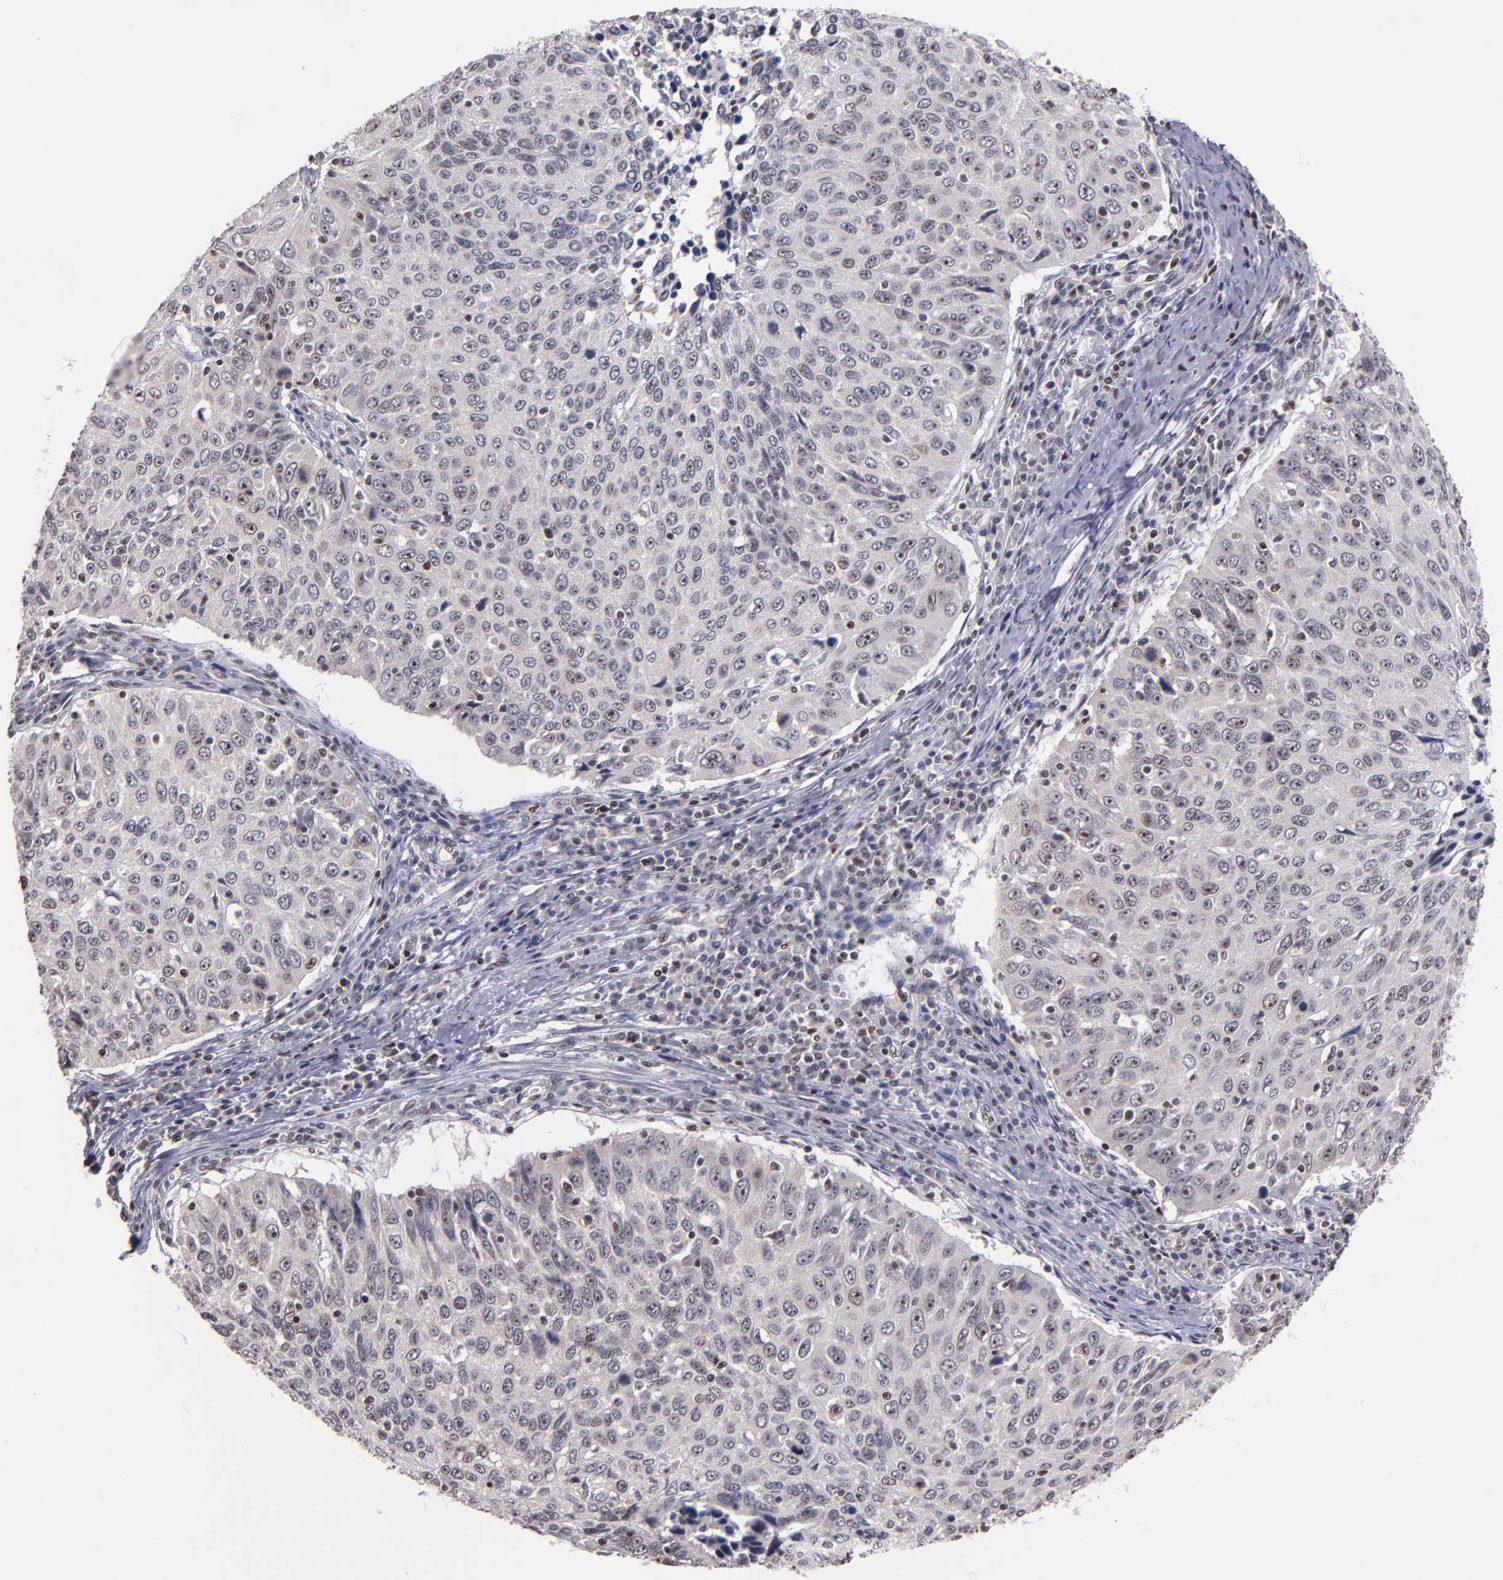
{"staining": {"intensity": "weak", "quantity": "<25%", "location": "cytoplasmic/membranous,nuclear"}, "tissue": "cervical cancer", "cell_type": "Tumor cells", "image_type": "cancer", "snomed": [{"axis": "morphology", "description": "Squamous cell carcinoma, NOS"}, {"axis": "topography", "description": "Cervix"}], "caption": "Immunohistochemistry (IHC) of human cervical squamous cell carcinoma shows no staining in tumor cells. (Stains: DAB immunohistochemistry (IHC) with hematoxylin counter stain, Microscopy: brightfield microscopy at high magnification).", "gene": "DDX24", "patient": {"sex": "female", "age": 53}}